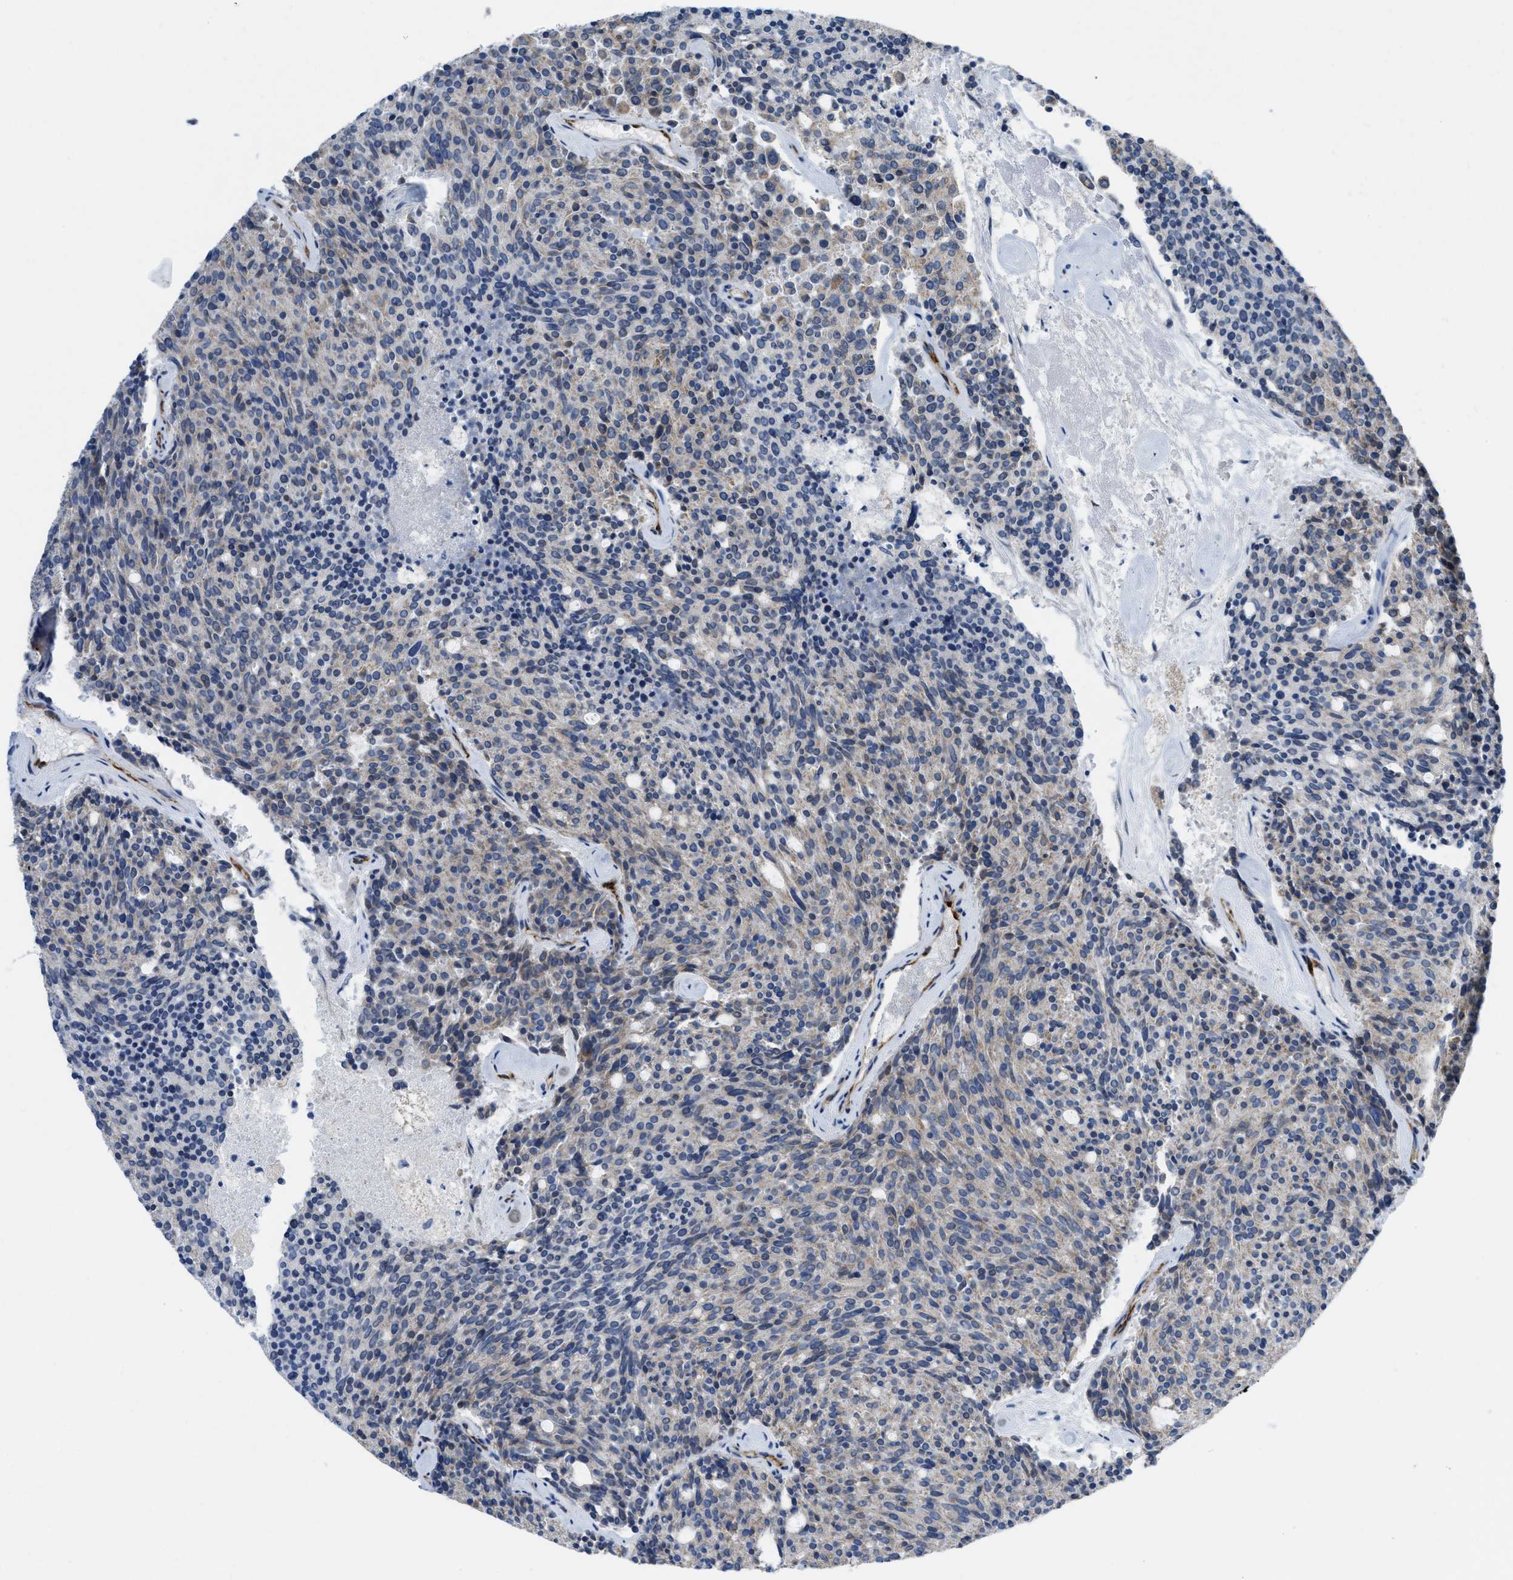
{"staining": {"intensity": "weak", "quantity": "<25%", "location": "cytoplasmic/membranous"}, "tissue": "carcinoid", "cell_type": "Tumor cells", "image_type": "cancer", "snomed": [{"axis": "morphology", "description": "Carcinoid, malignant, NOS"}, {"axis": "topography", "description": "Pancreas"}], "caption": "DAB immunohistochemical staining of carcinoid displays no significant expression in tumor cells.", "gene": "EOGT", "patient": {"sex": "female", "age": 54}}